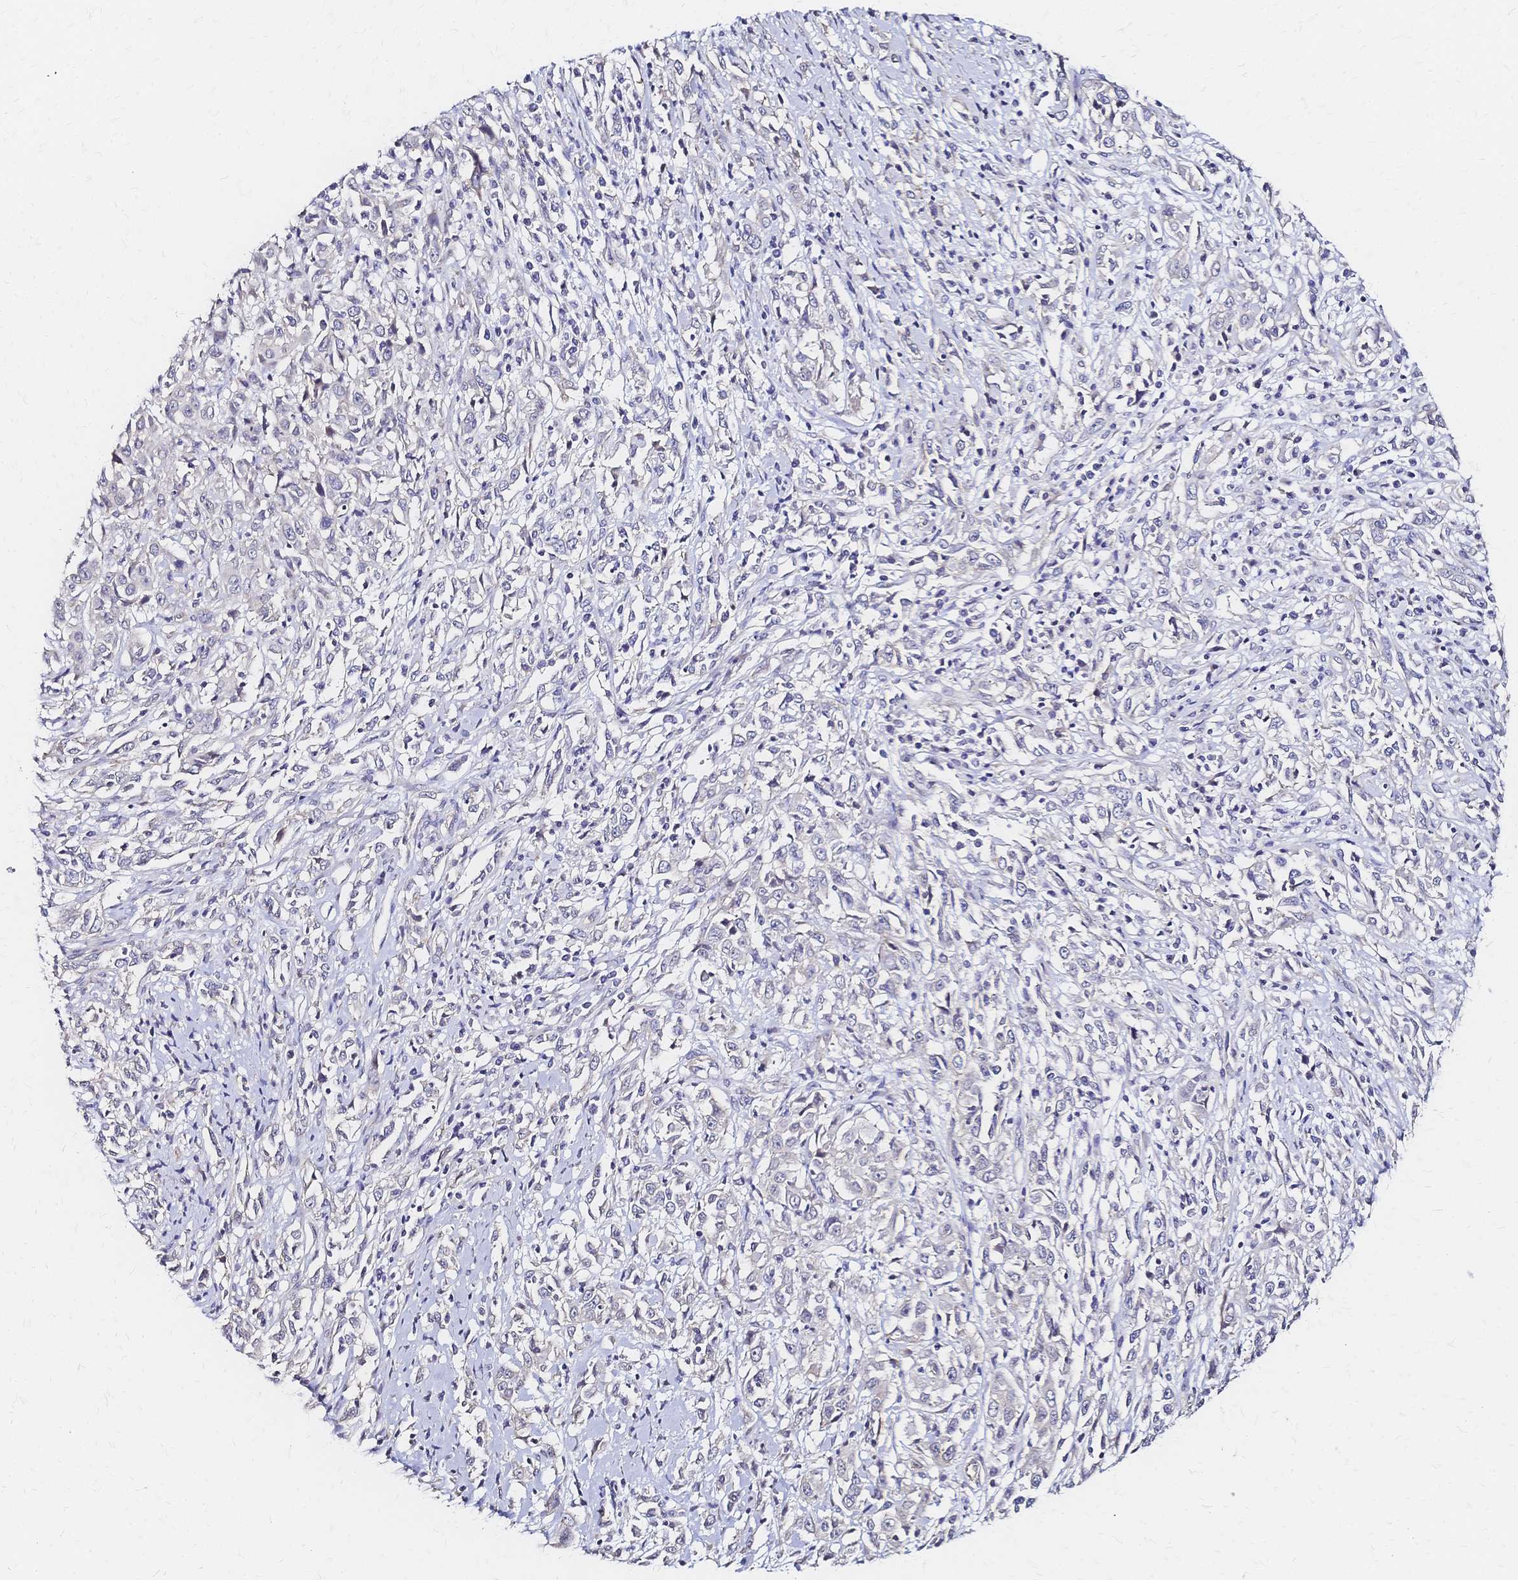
{"staining": {"intensity": "negative", "quantity": "none", "location": "none"}, "tissue": "cervical cancer", "cell_type": "Tumor cells", "image_type": "cancer", "snomed": [{"axis": "morphology", "description": "Adenocarcinoma, NOS"}, {"axis": "topography", "description": "Cervix"}], "caption": "Cervical cancer was stained to show a protein in brown. There is no significant positivity in tumor cells. The staining is performed using DAB (3,3'-diaminobenzidine) brown chromogen with nuclei counter-stained in using hematoxylin.", "gene": "SLC5A1", "patient": {"sex": "female", "age": 40}}